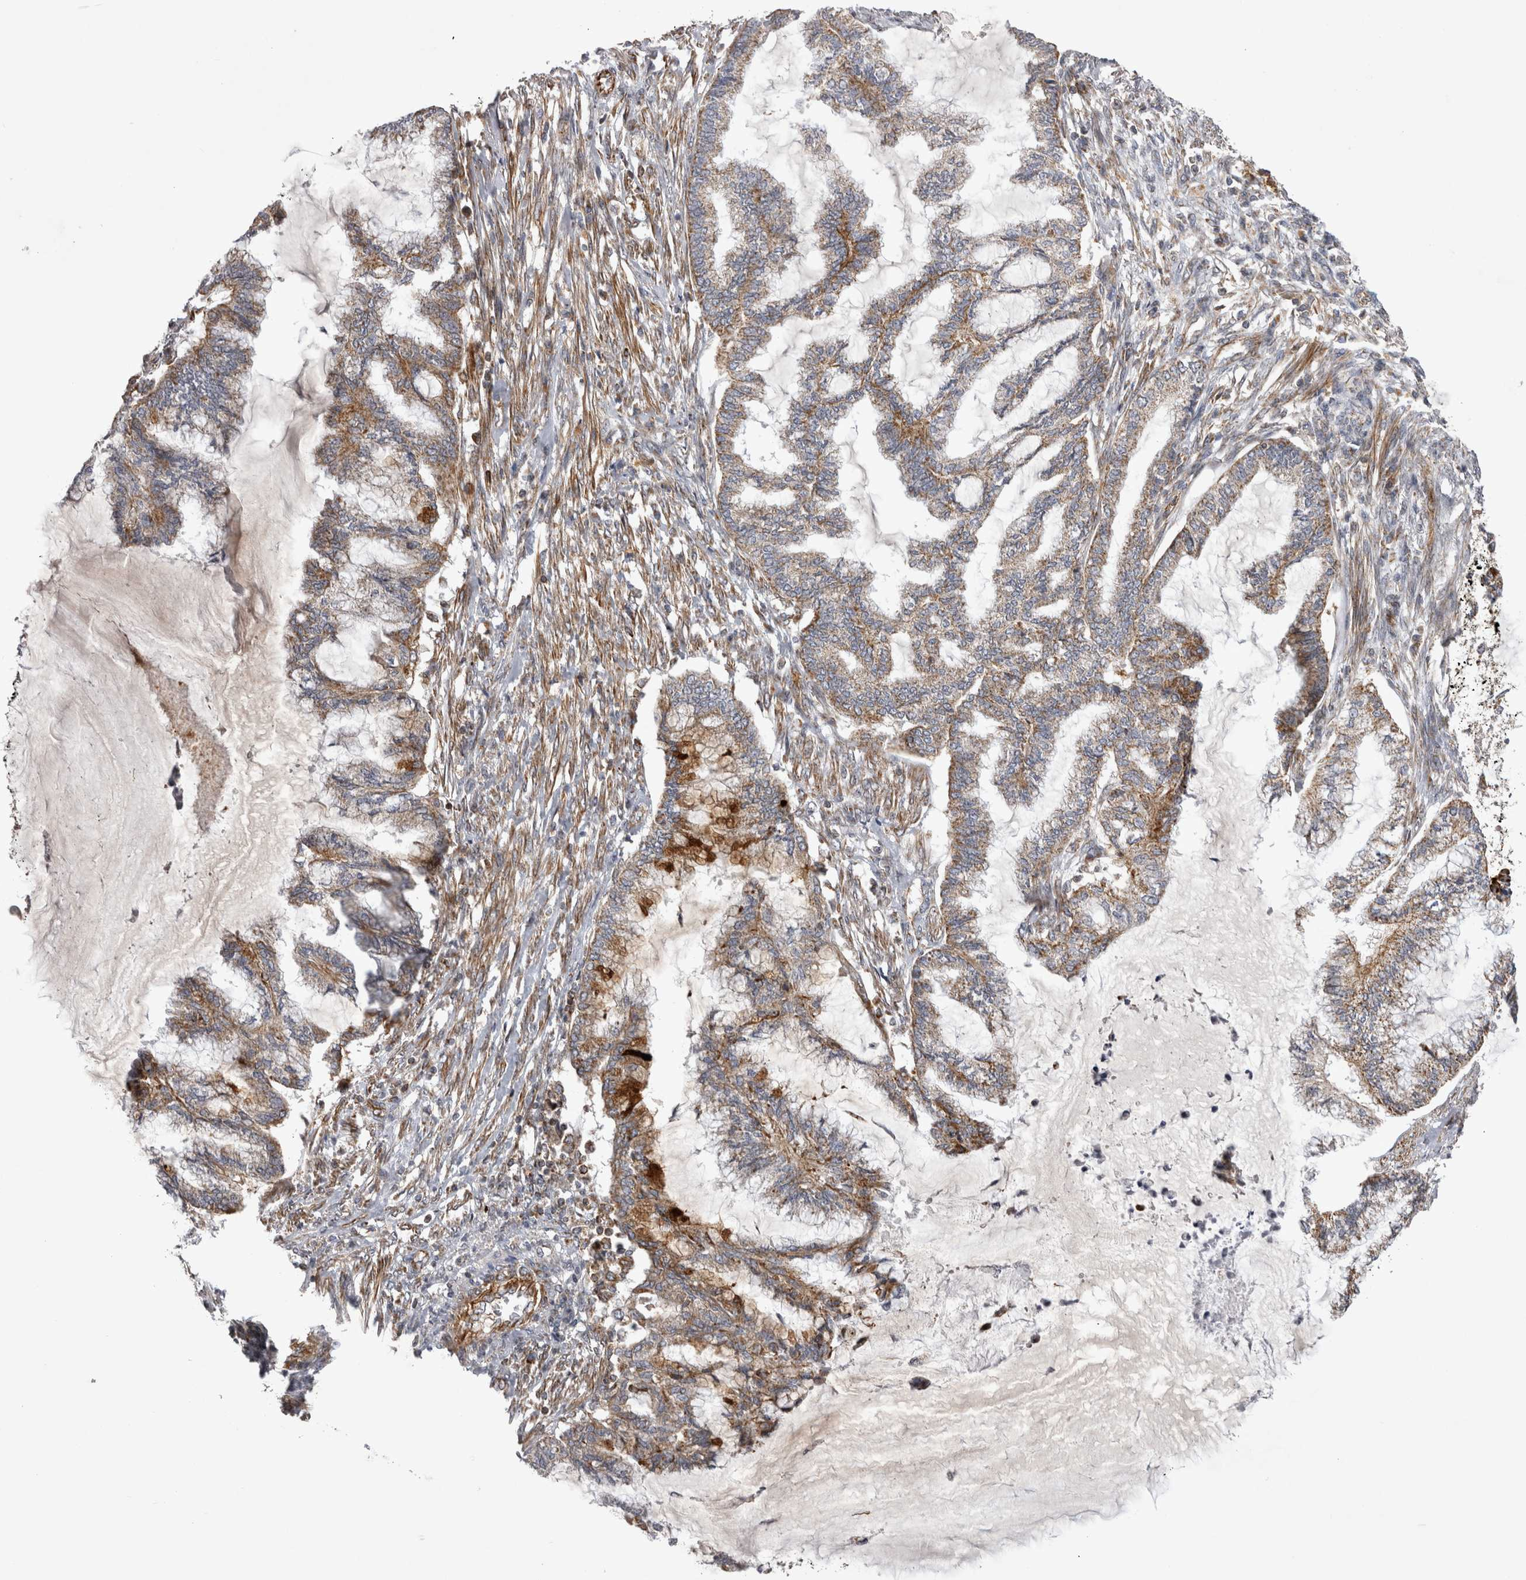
{"staining": {"intensity": "moderate", "quantity": ">75%", "location": "cytoplasmic/membranous"}, "tissue": "endometrial cancer", "cell_type": "Tumor cells", "image_type": "cancer", "snomed": [{"axis": "morphology", "description": "Adenocarcinoma, NOS"}, {"axis": "topography", "description": "Endometrium"}], "caption": "Brown immunohistochemical staining in human endometrial adenocarcinoma displays moderate cytoplasmic/membranous positivity in approximately >75% of tumor cells.", "gene": "TSPOAP1", "patient": {"sex": "female", "age": 86}}